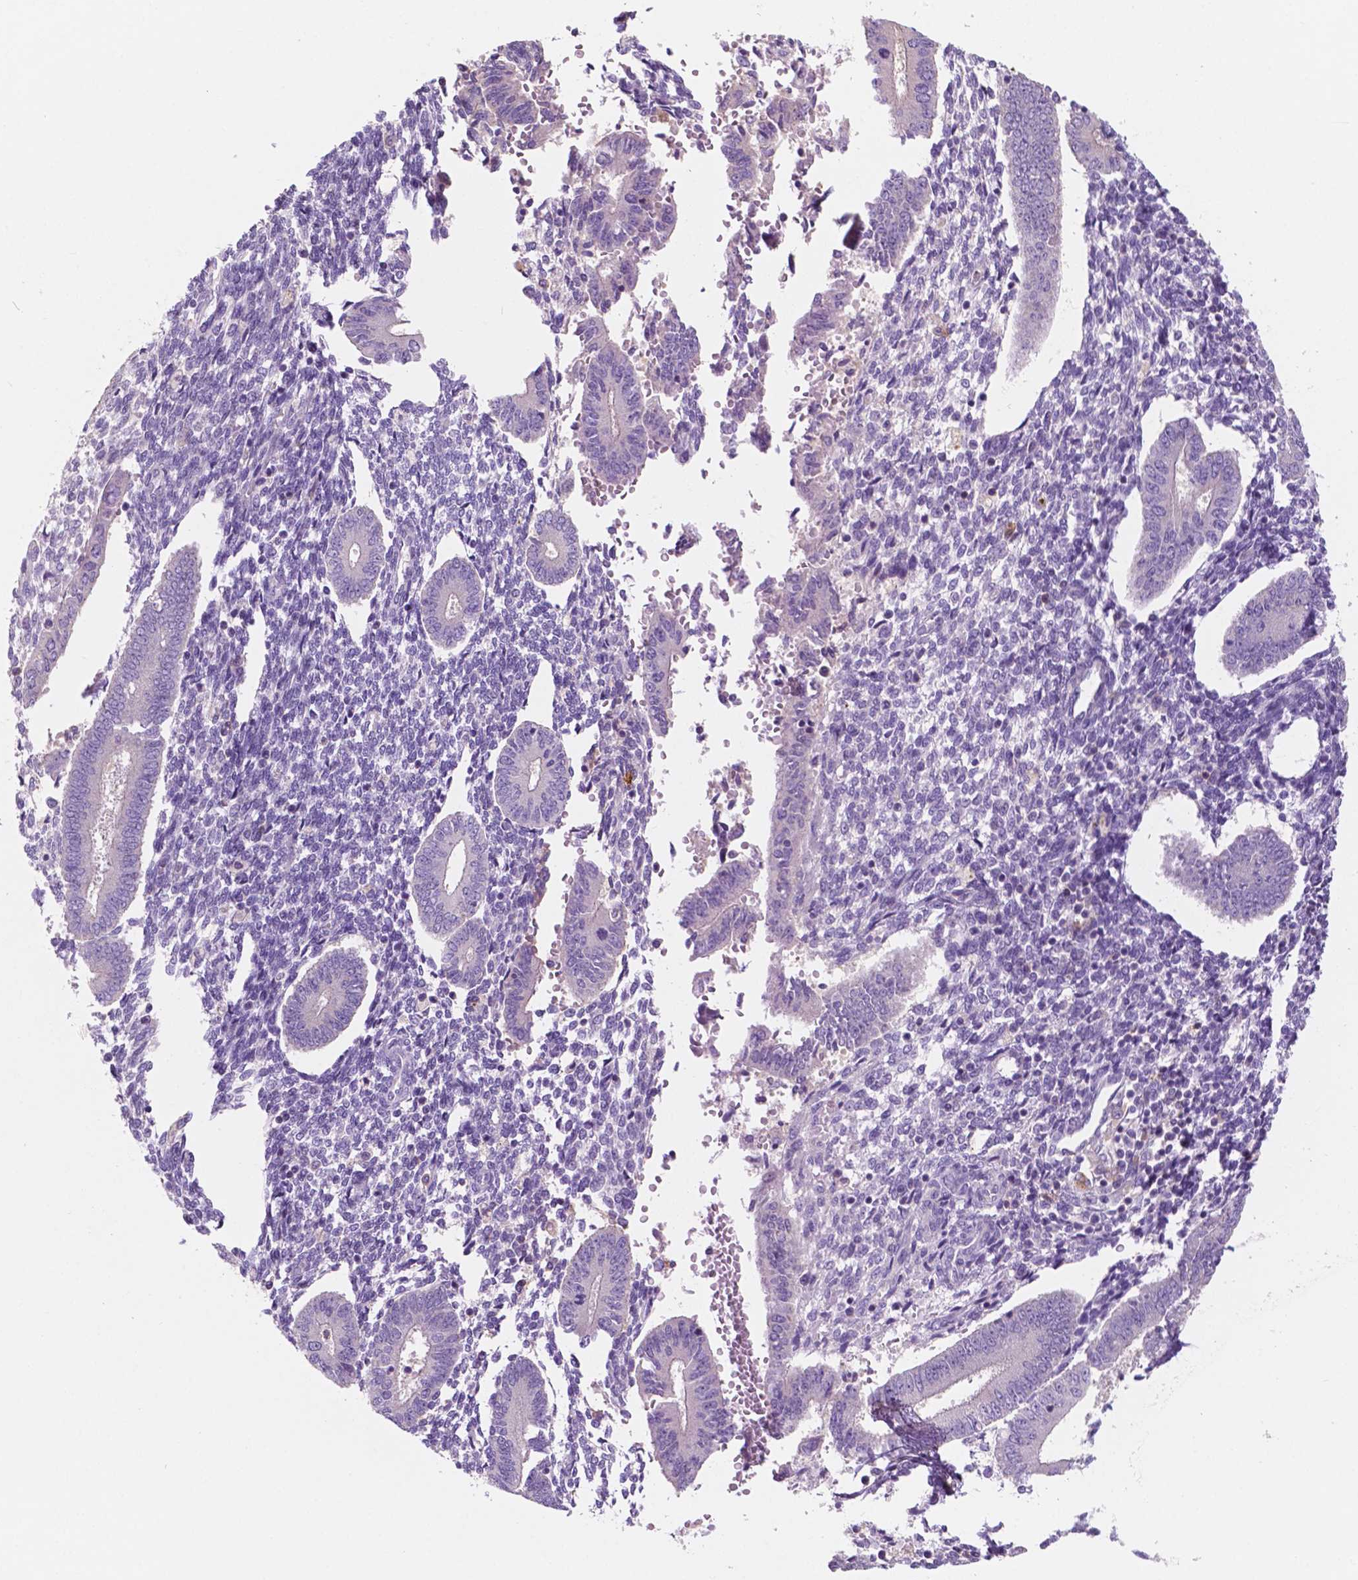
{"staining": {"intensity": "negative", "quantity": "none", "location": "none"}, "tissue": "endometrium", "cell_type": "Cells in endometrial stroma", "image_type": "normal", "snomed": [{"axis": "morphology", "description": "Normal tissue, NOS"}, {"axis": "topography", "description": "Endometrium"}], "caption": "DAB immunohistochemical staining of unremarkable human endometrium shows no significant positivity in cells in endometrial stroma.", "gene": "SEMA4A", "patient": {"sex": "female", "age": 40}}